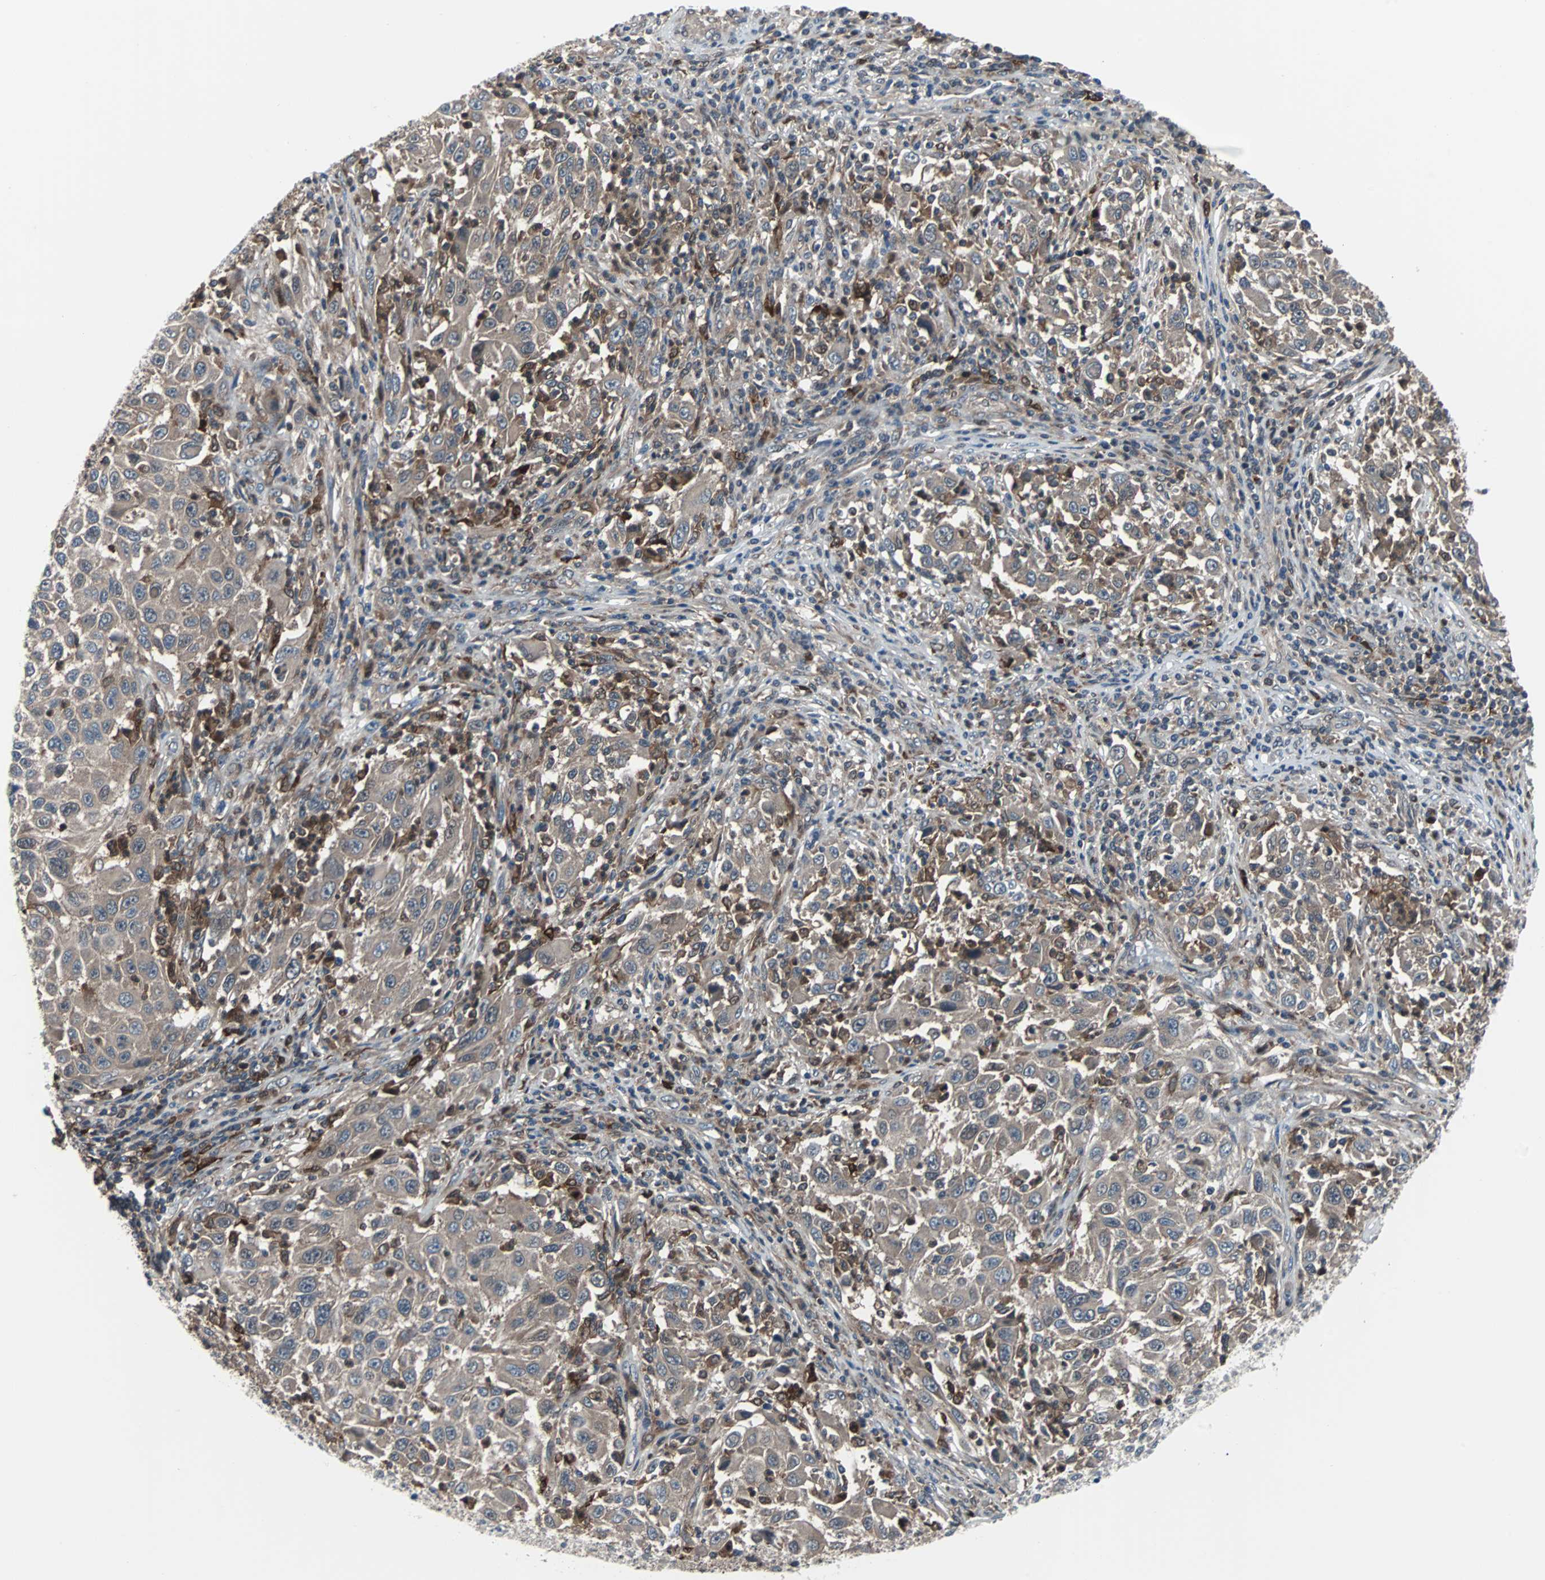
{"staining": {"intensity": "moderate", "quantity": ">75%", "location": "cytoplasmic/membranous"}, "tissue": "melanoma", "cell_type": "Tumor cells", "image_type": "cancer", "snomed": [{"axis": "morphology", "description": "Malignant melanoma, Metastatic site"}, {"axis": "topography", "description": "Lymph node"}], "caption": "Immunohistochemistry (IHC) (DAB (3,3'-diaminobenzidine)) staining of malignant melanoma (metastatic site) demonstrates moderate cytoplasmic/membranous protein positivity in about >75% of tumor cells.", "gene": "PAK1", "patient": {"sex": "male", "age": 61}}